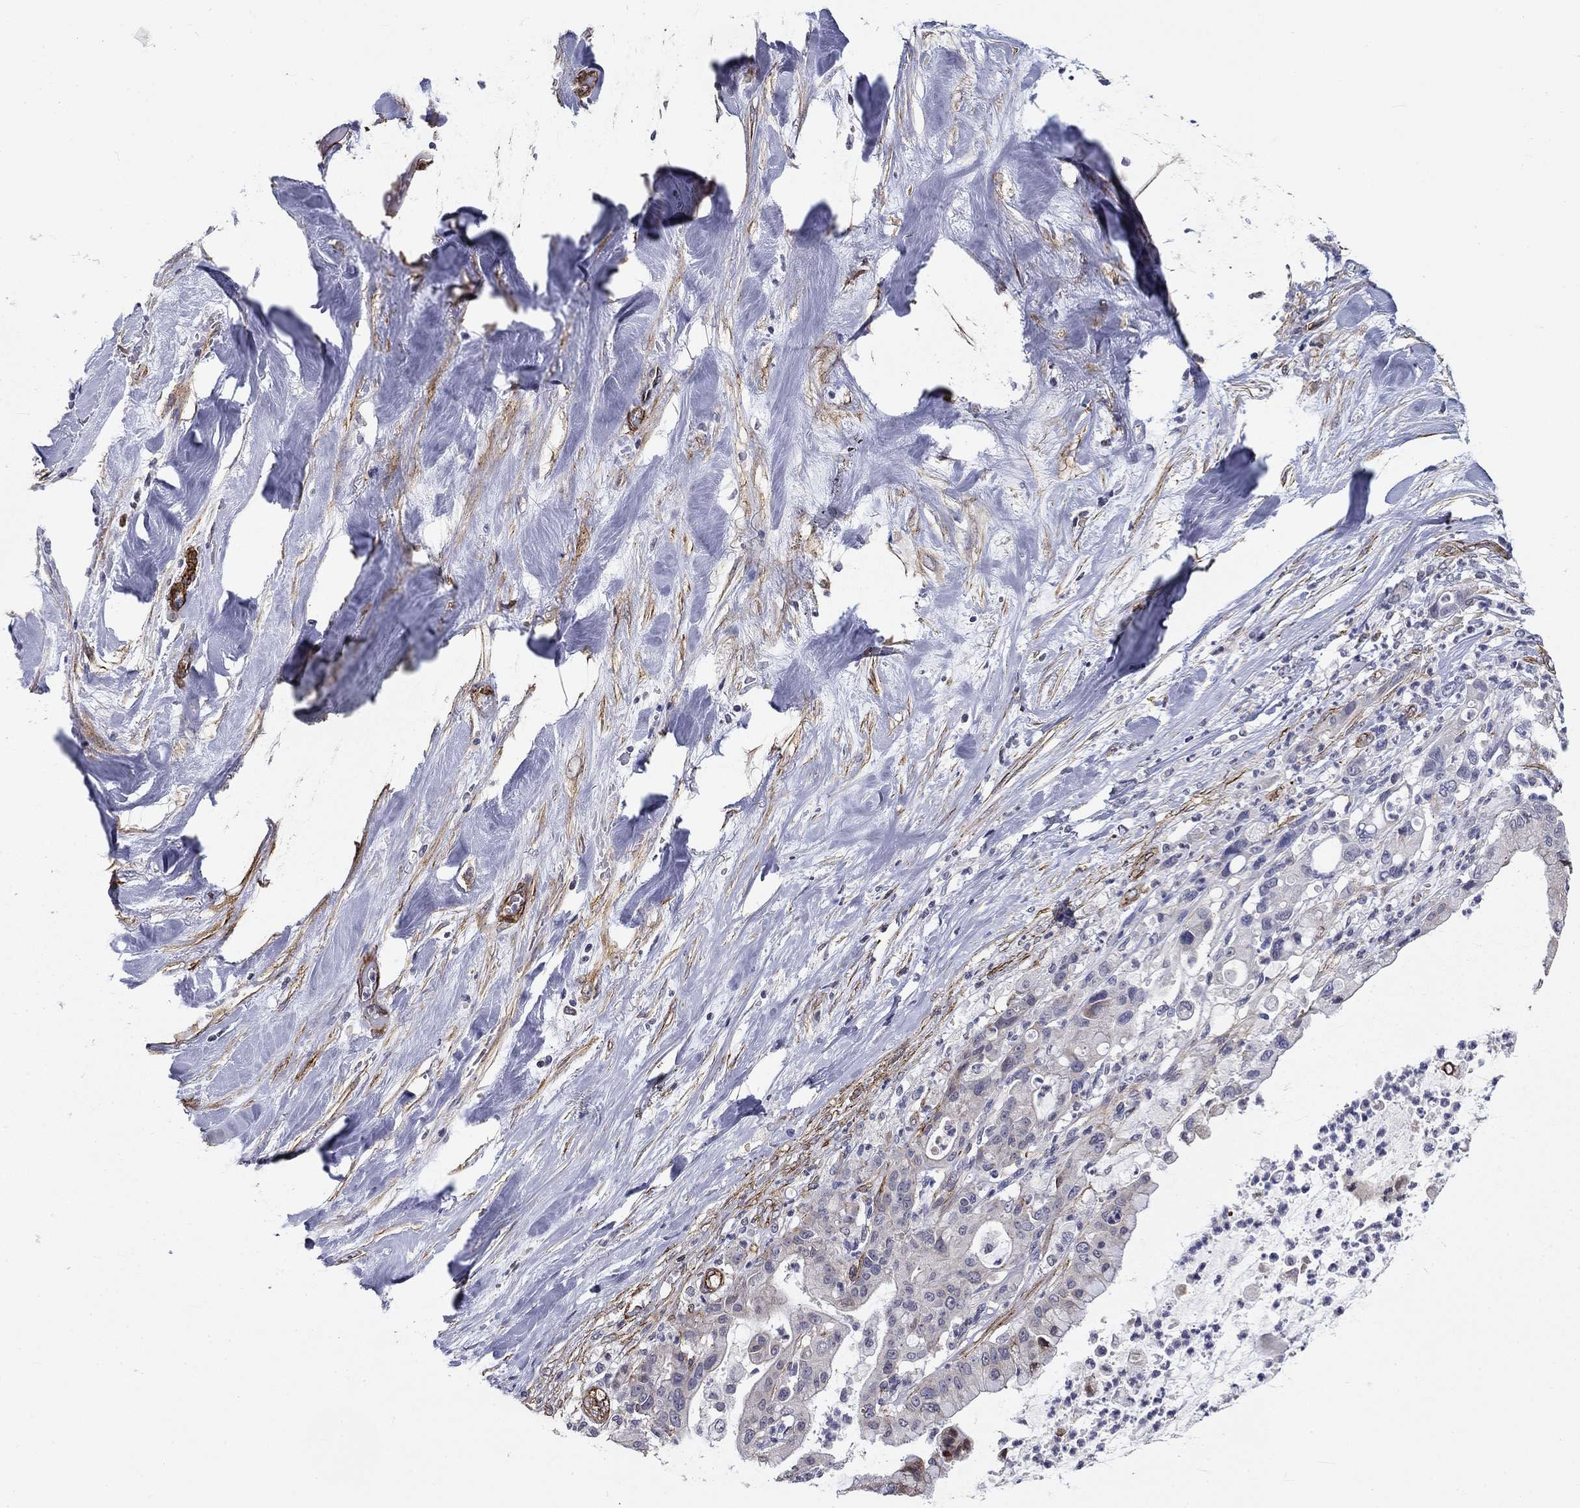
{"staining": {"intensity": "negative", "quantity": "none", "location": "none"}, "tissue": "liver cancer", "cell_type": "Tumor cells", "image_type": "cancer", "snomed": [{"axis": "morphology", "description": "Cholangiocarcinoma"}, {"axis": "topography", "description": "Liver"}], "caption": "An IHC photomicrograph of liver cancer is shown. There is no staining in tumor cells of liver cancer. Nuclei are stained in blue.", "gene": "SYNC", "patient": {"sex": "female", "age": 54}}